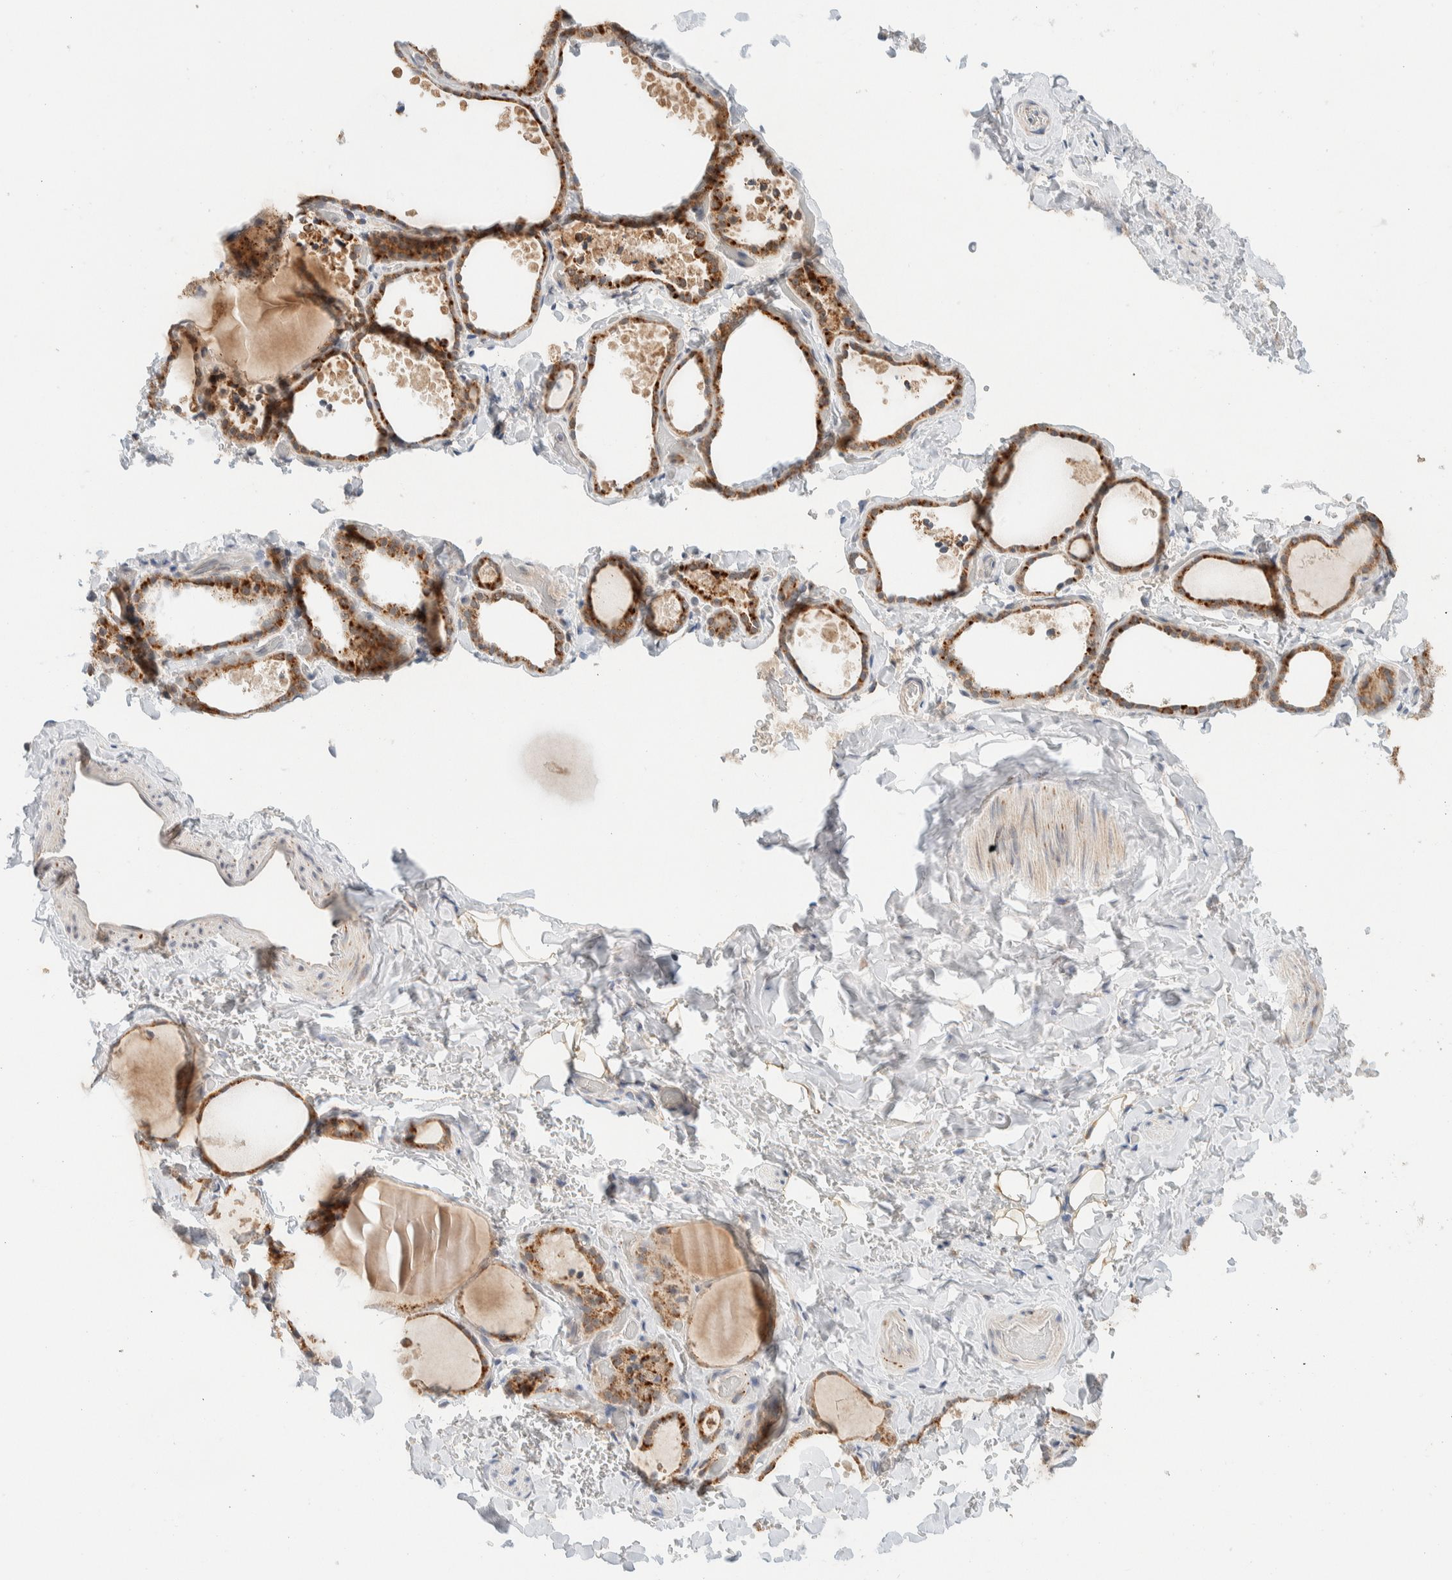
{"staining": {"intensity": "moderate", "quantity": ">75%", "location": "cytoplasmic/membranous"}, "tissue": "thyroid gland", "cell_type": "Glandular cells", "image_type": "normal", "snomed": [{"axis": "morphology", "description": "Normal tissue, NOS"}, {"axis": "topography", "description": "Thyroid gland"}], "caption": "Moderate cytoplasmic/membranous expression for a protein is present in approximately >75% of glandular cells of unremarkable thyroid gland using immunohistochemistry.", "gene": "MRPL41", "patient": {"sex": "female", "age": 44}}